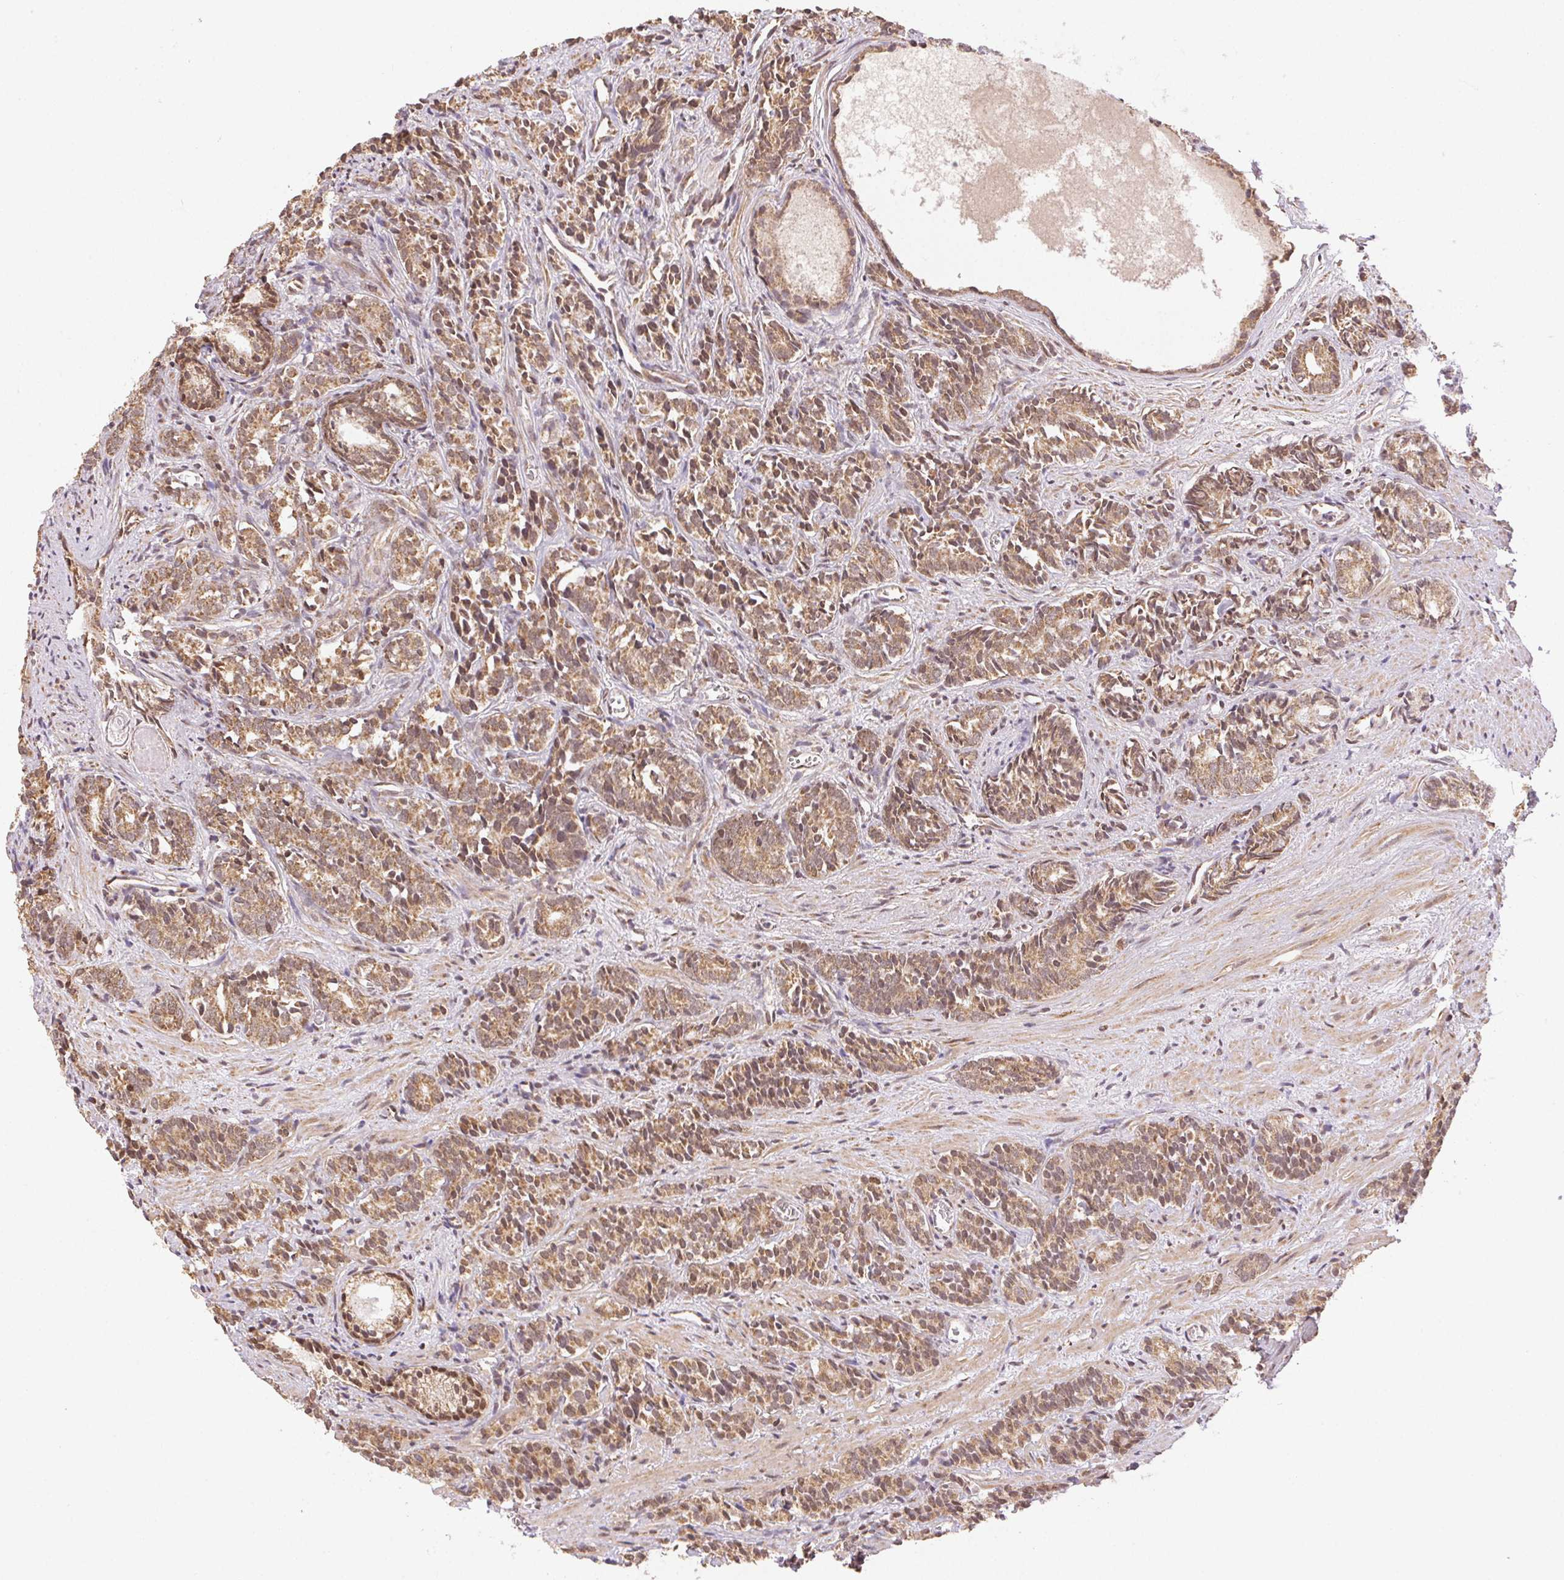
{"staining": {"intensity": "moderate", "quantity": ">75%", "location": "cytoplasmic/membranous"}, "tissue": "prostate cancer", "cell_type": "Tumor cells", "image_type": "cancer", "snomed": [{"axis": "morphology", "description": "Adenocarcinoma, High grade"}, {"axis": "topography", "description": "Prostate"}], "caption": "Human prostate cancer (high-grade adenocarcinoma) stained with a protein marker displays moderate staining in tumor cells.", "gene": "PIWIL4", "patient": {"sex": "male", "age": 84}}